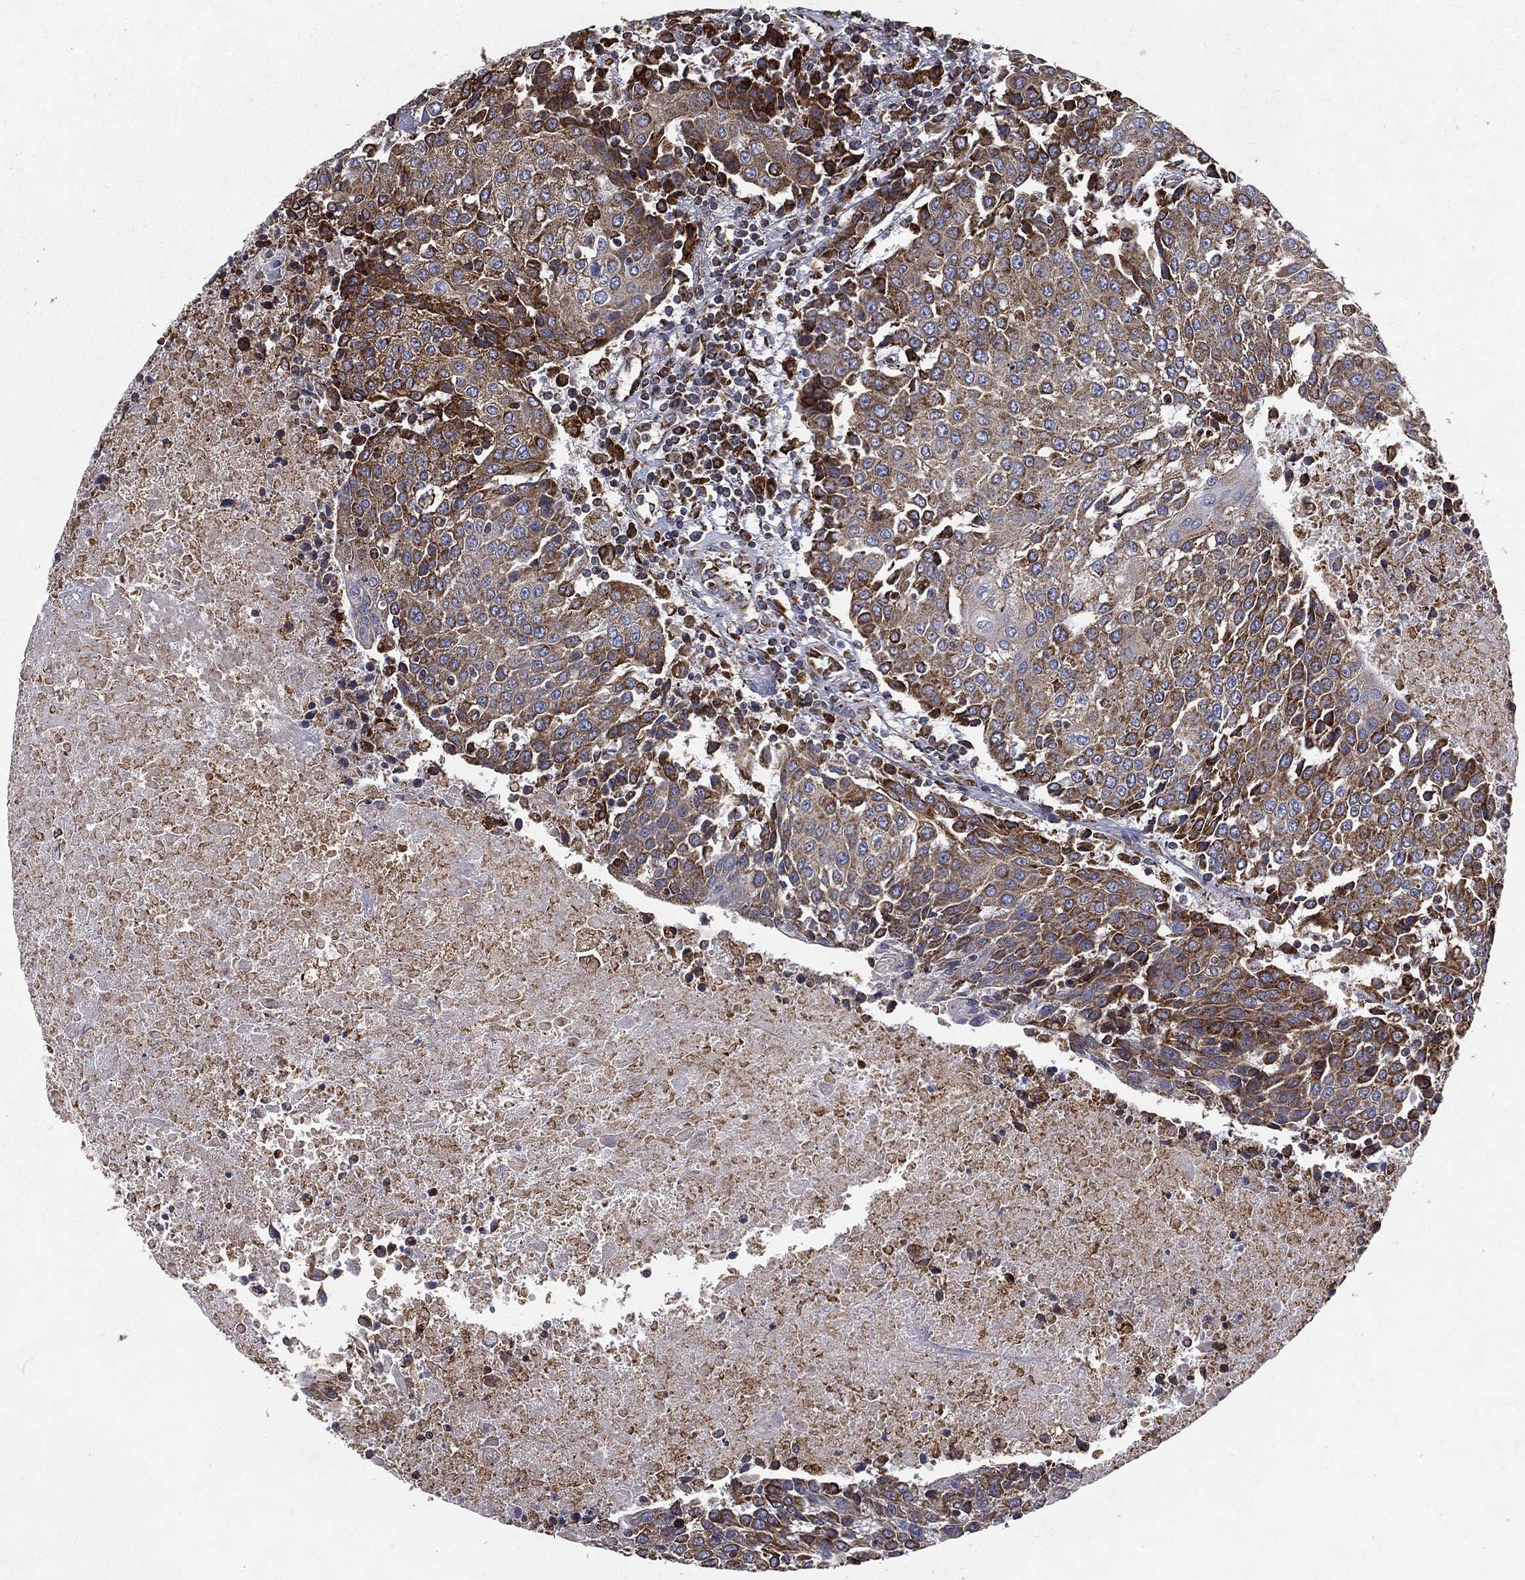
{"staining": {"intensity": "moderate", "quantity": ">75%", "location": "cytoplasmic/membranous"}, "tissue": "urothelial cancer", "cell_type": "Tumor cells", "image_type": "cancer", "snomed": [{"axis": "morphology", "description": "Urothelial carcinoma, High grade"}, {"axis": "topography", "description": "Urinary bladder"}], "caption": "High-grade urothelial carcinoma stained for a protein (brown) demonstrates moderate cytoplasmic/membranous positive staining in about >75% of tumor cells.", "gene": "MT-CYB", "patient": {"sex": "female", "age": 85}}